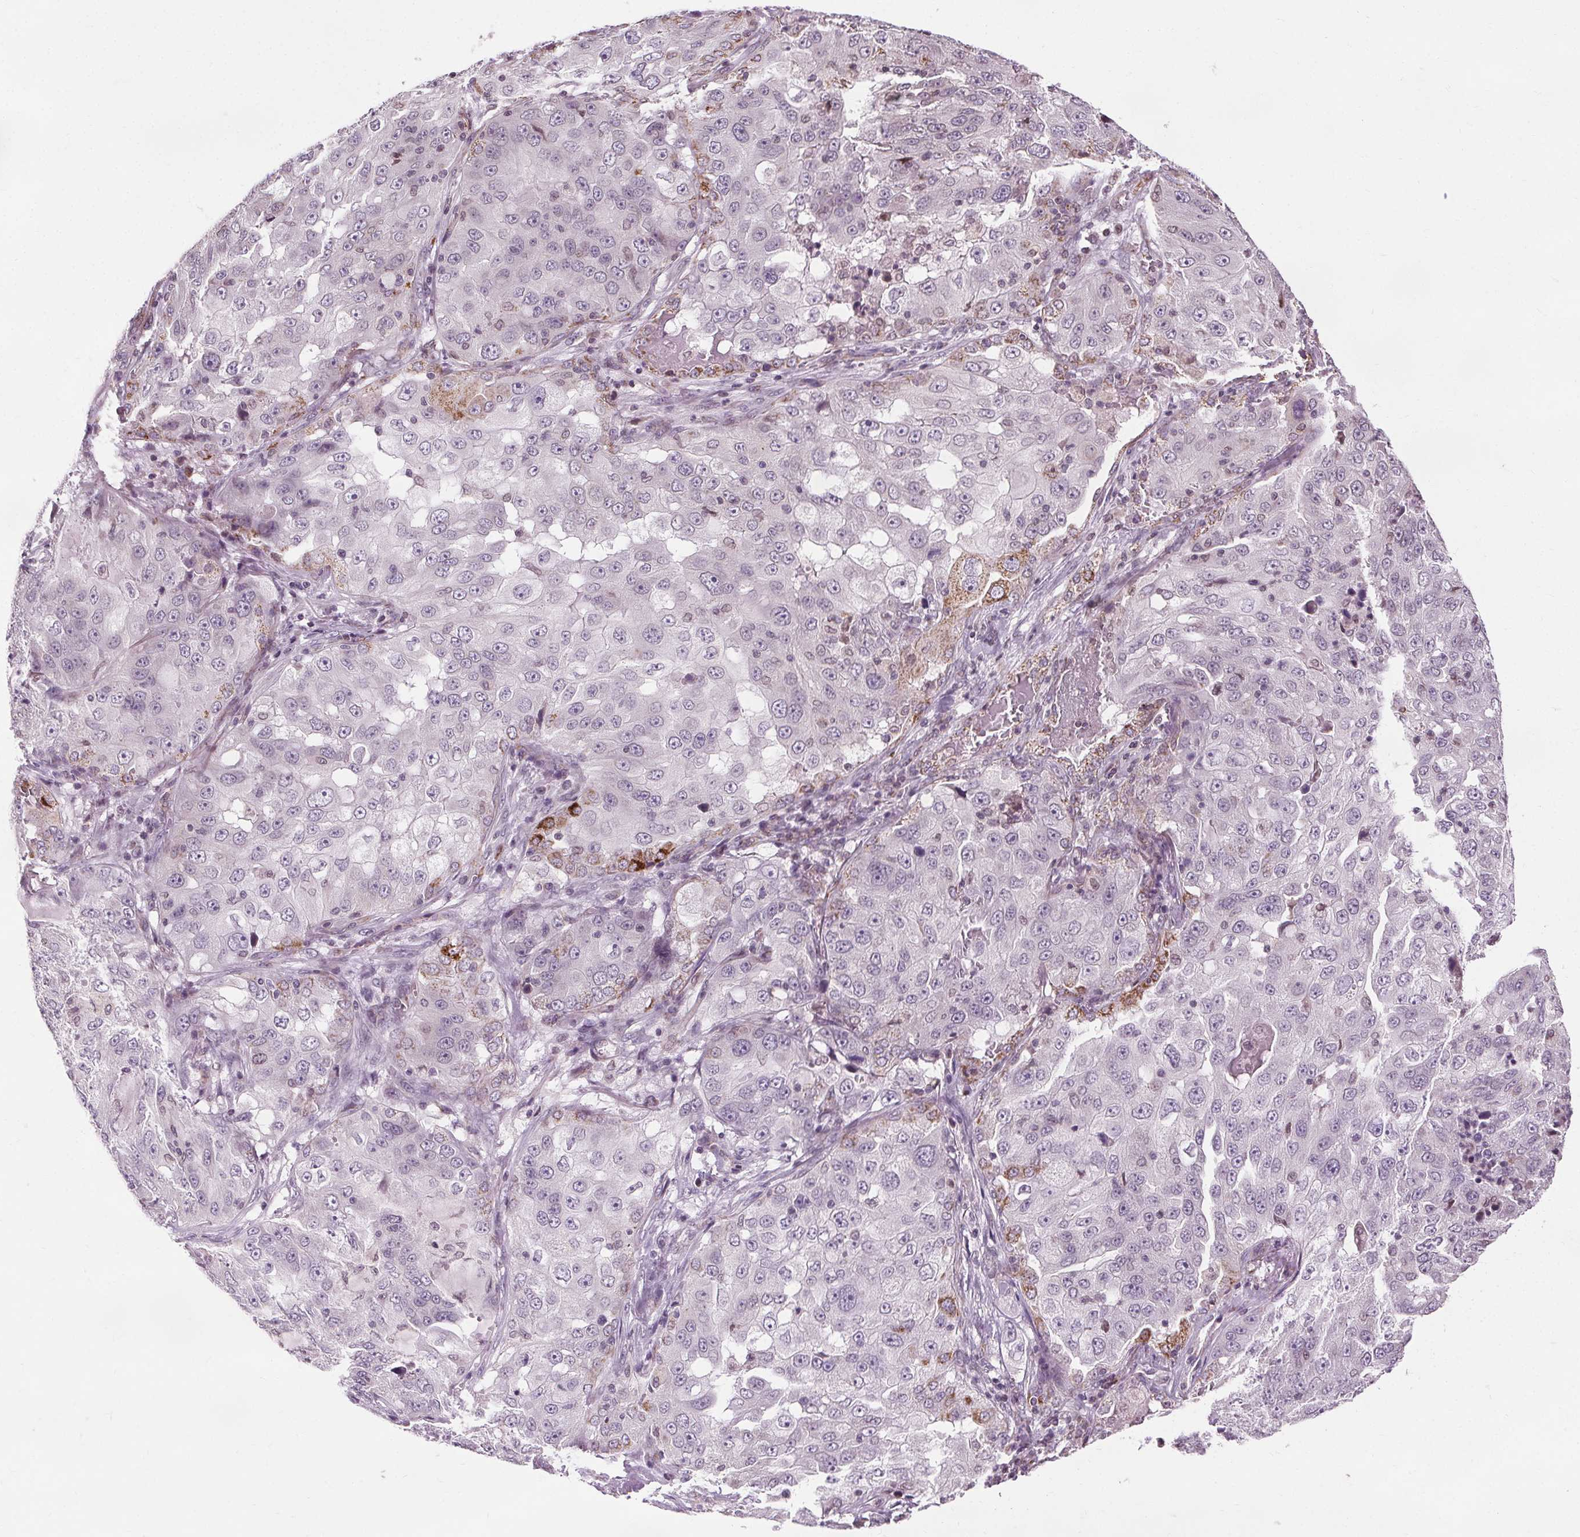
{"staining": {"intensity": "moderate", "quantity": "<25%", "location": "cytoplasmic/membranous"}, "tissue": "lung cancer", "cell_type": "Tumor cells", "image_type": "cancer", "snomed": [{"axis": "morphology", "description": "Adenocarcinoma, NOS"}, {"axis": "topography", "description": "Lung"}], "caption": "Protein positivity by immunohistochemistry displays moderate cytoplasmic/membranous expression in about <25% of tumor cells in adenocarcinoma (lung).", "gene": "LFNG", "patient": {"sex": "female", "age": 61}}